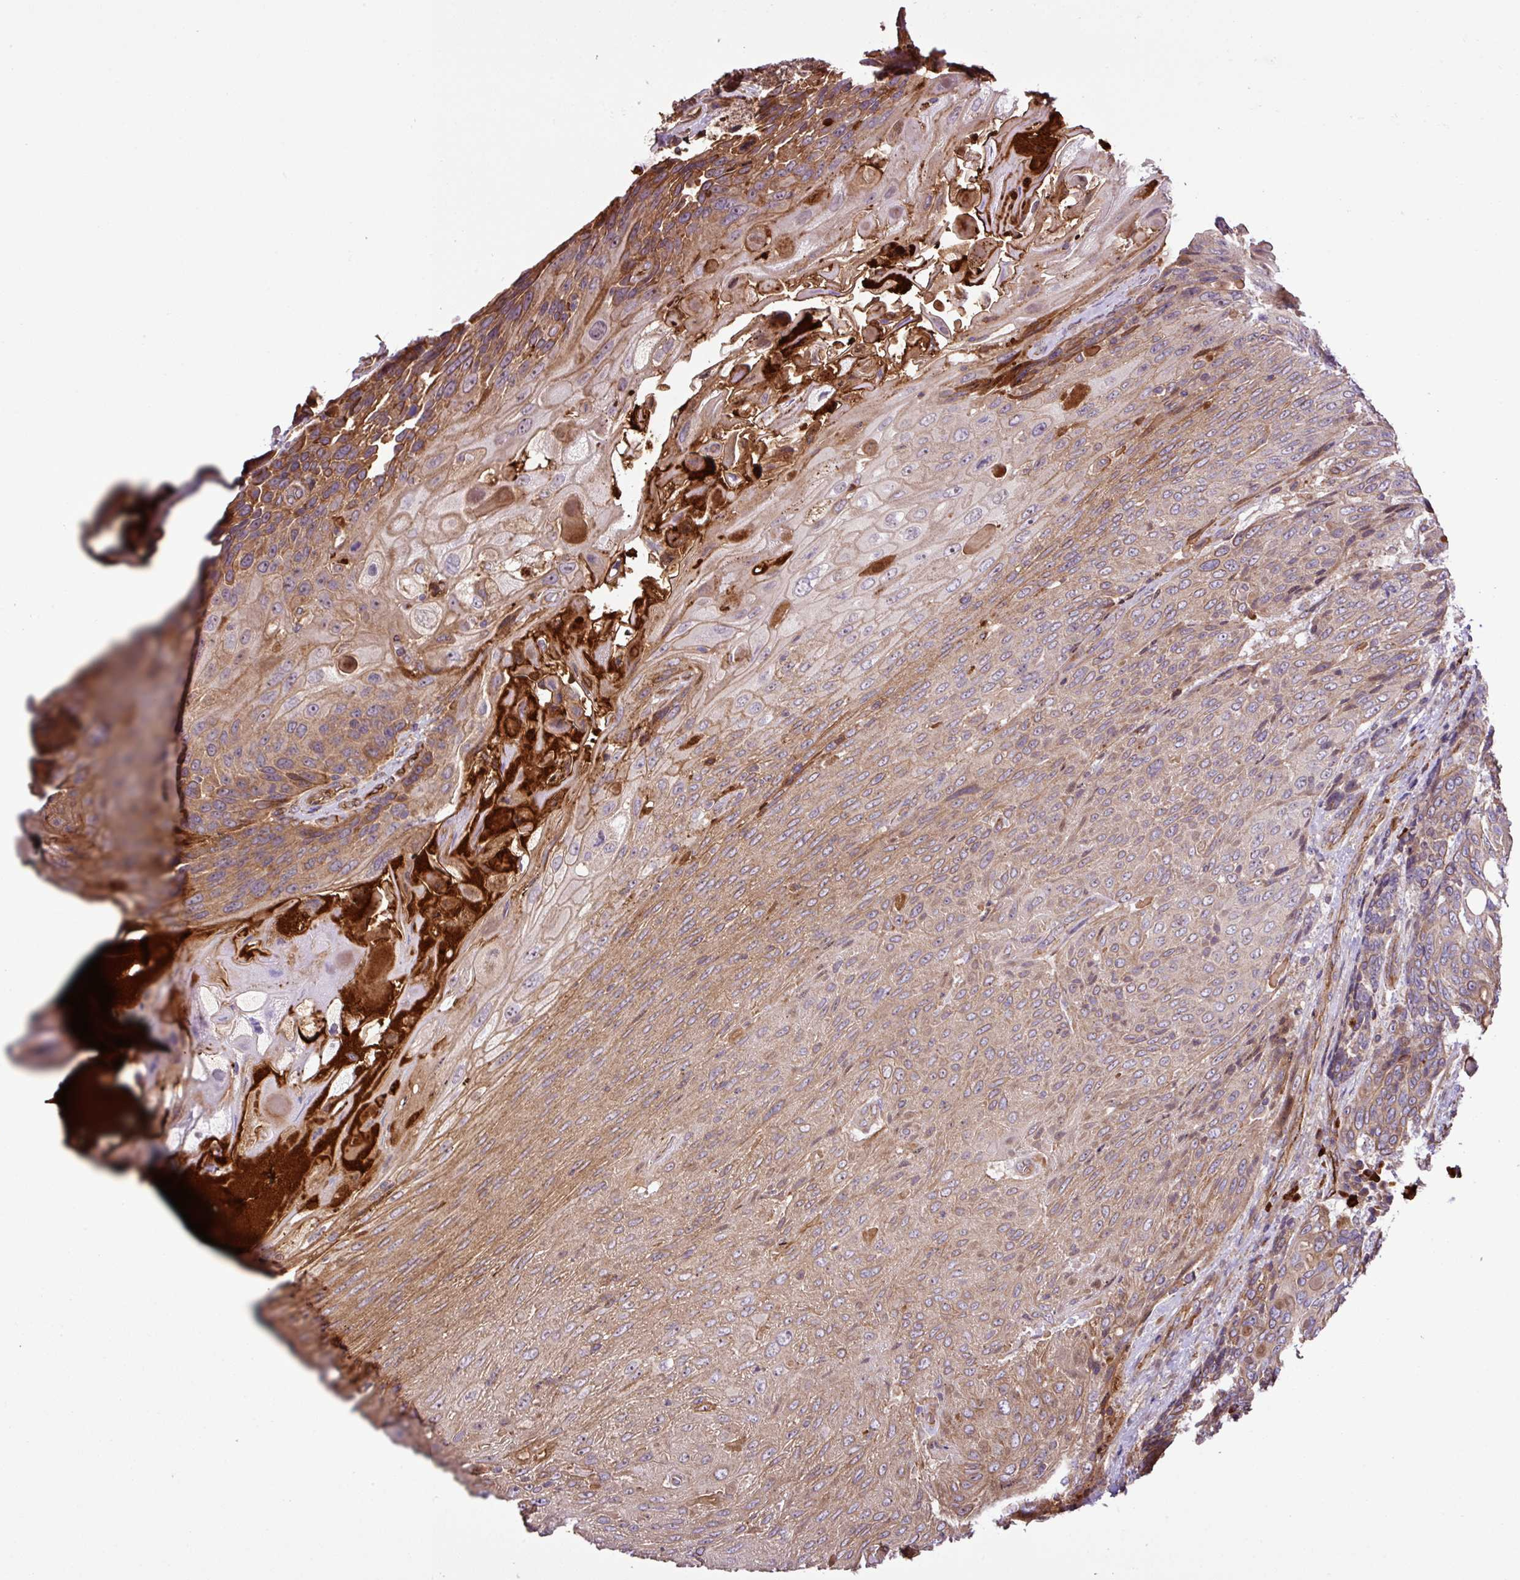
{"staining": {"intensity": "moderate", "quantity": "25%-75%", "location": "cytoplasmic/membranous"}, "tissue": "urothelial cancer", "cell_type": "Tumor cells", "image_type": "cancer", "snomed": [{"axis": "morphology", "description": "Urothelial carcinoma, High grade"}, {"axis": "topography", "description": "Urinary bladder"}], "caption": "IHC image of urothelial carcinoma (high-grade) stained for a protein (brown), which exhibits medium levels of moderate cytoplasmic/membranous staining in about 25%-75% of tumor cells.", "gene": "ZNF266", "patient": {"sex": "female", "age": 70}}